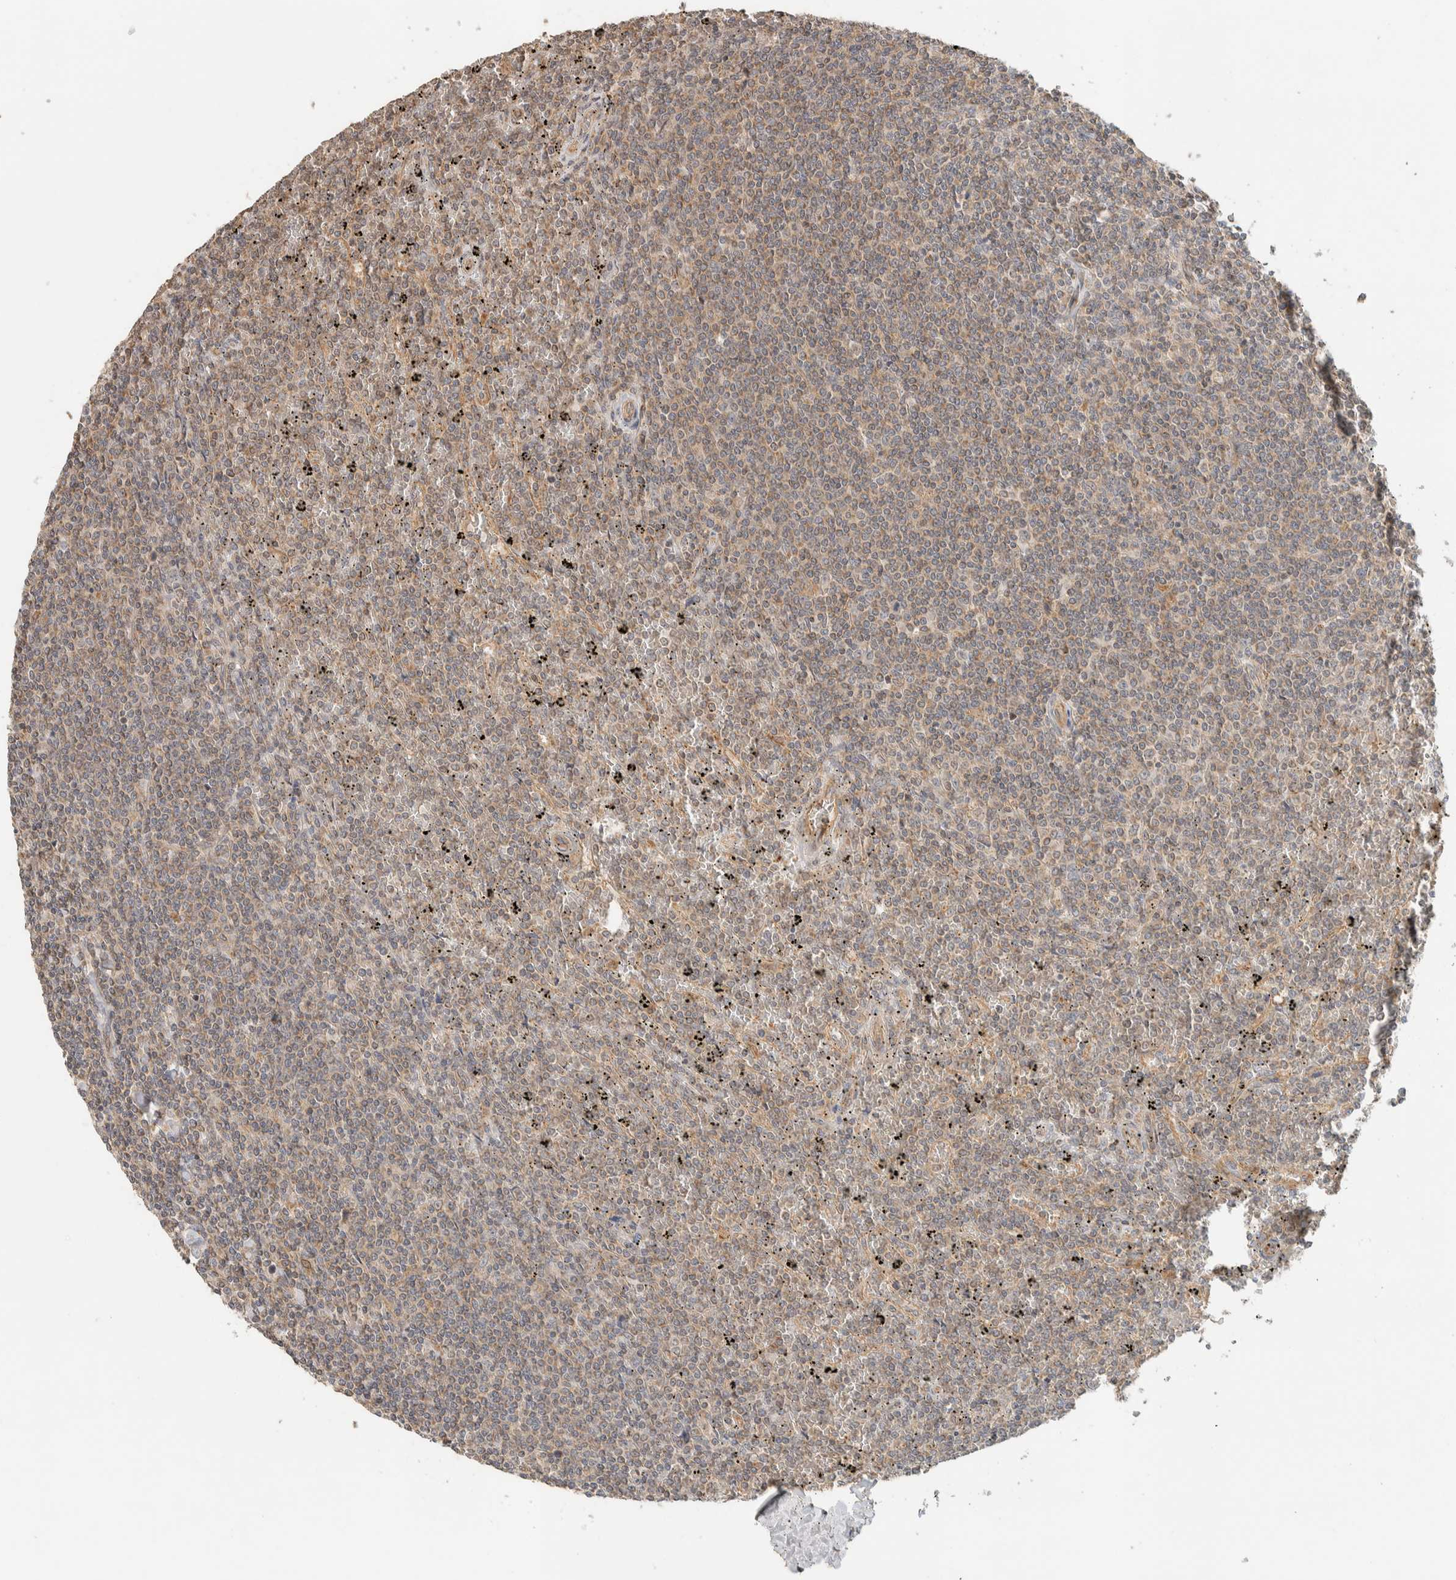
{"staining": {"intensity": "weak", "quantity": ">75%", "location": "cytoplasmic/membranous"}, "tissue": "lymphoma", "cell_type": "Tumor cells", "image_type": "cancer", "snomed": [{"axis": "morphology", "description": "Malignant lymphoma, non-Hodgkin's type, Low grade"}, {"axis": "topography", "description": "Spleen"}], "caption": "Weak cytoplasmic/membranous expression for a protein is seen in about >75% of tumor cells of lymphoma using immunohistochemistry.", "gene": "PDE7B", "patient": {"sex": "female", "age": 19}}